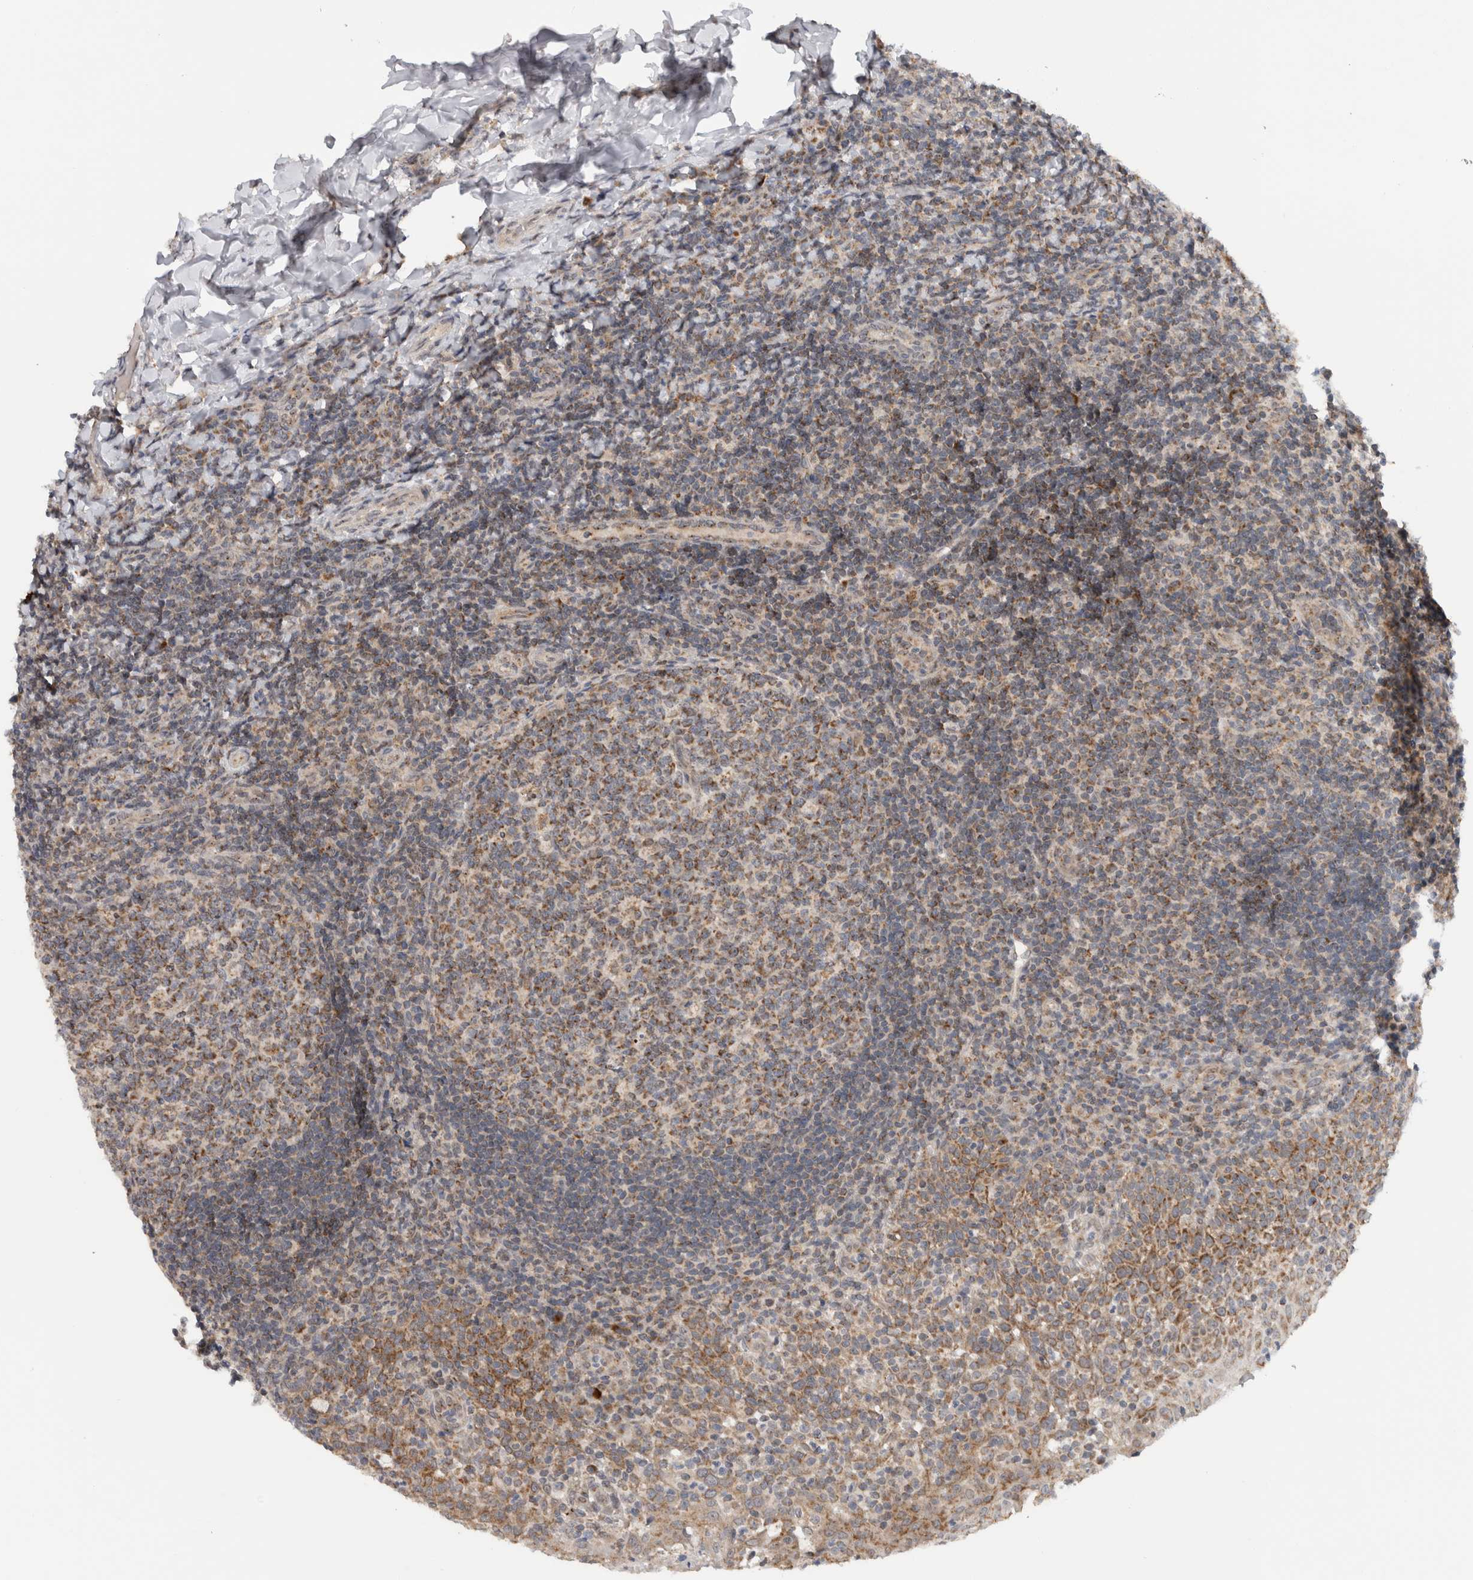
{"staining": {"intensity": "moderate", "quantity": ">75%", "location": "cytoplasmic/membranous"}, "tissue": "tonsil", "cell_type": "Germinal center cells", "image_type": "normal", "snomed": [{"axis": "morphology", "description": "Normal tissue, NOS"}, {"axis": "topography", "description": "Tonsil"}], "caption": "Immunohistochemistry (DAB (3,3'-diaminobenzidine)) staining of benign tonsil exhibits moderate cytoplasmic/membranous protein staining in approximately >75% of germinal center cells. (DAB IHC with brightfield microscopy, high magnification).", "gene": "CMC2", "patient": {"sex": "female", "age": 19}}